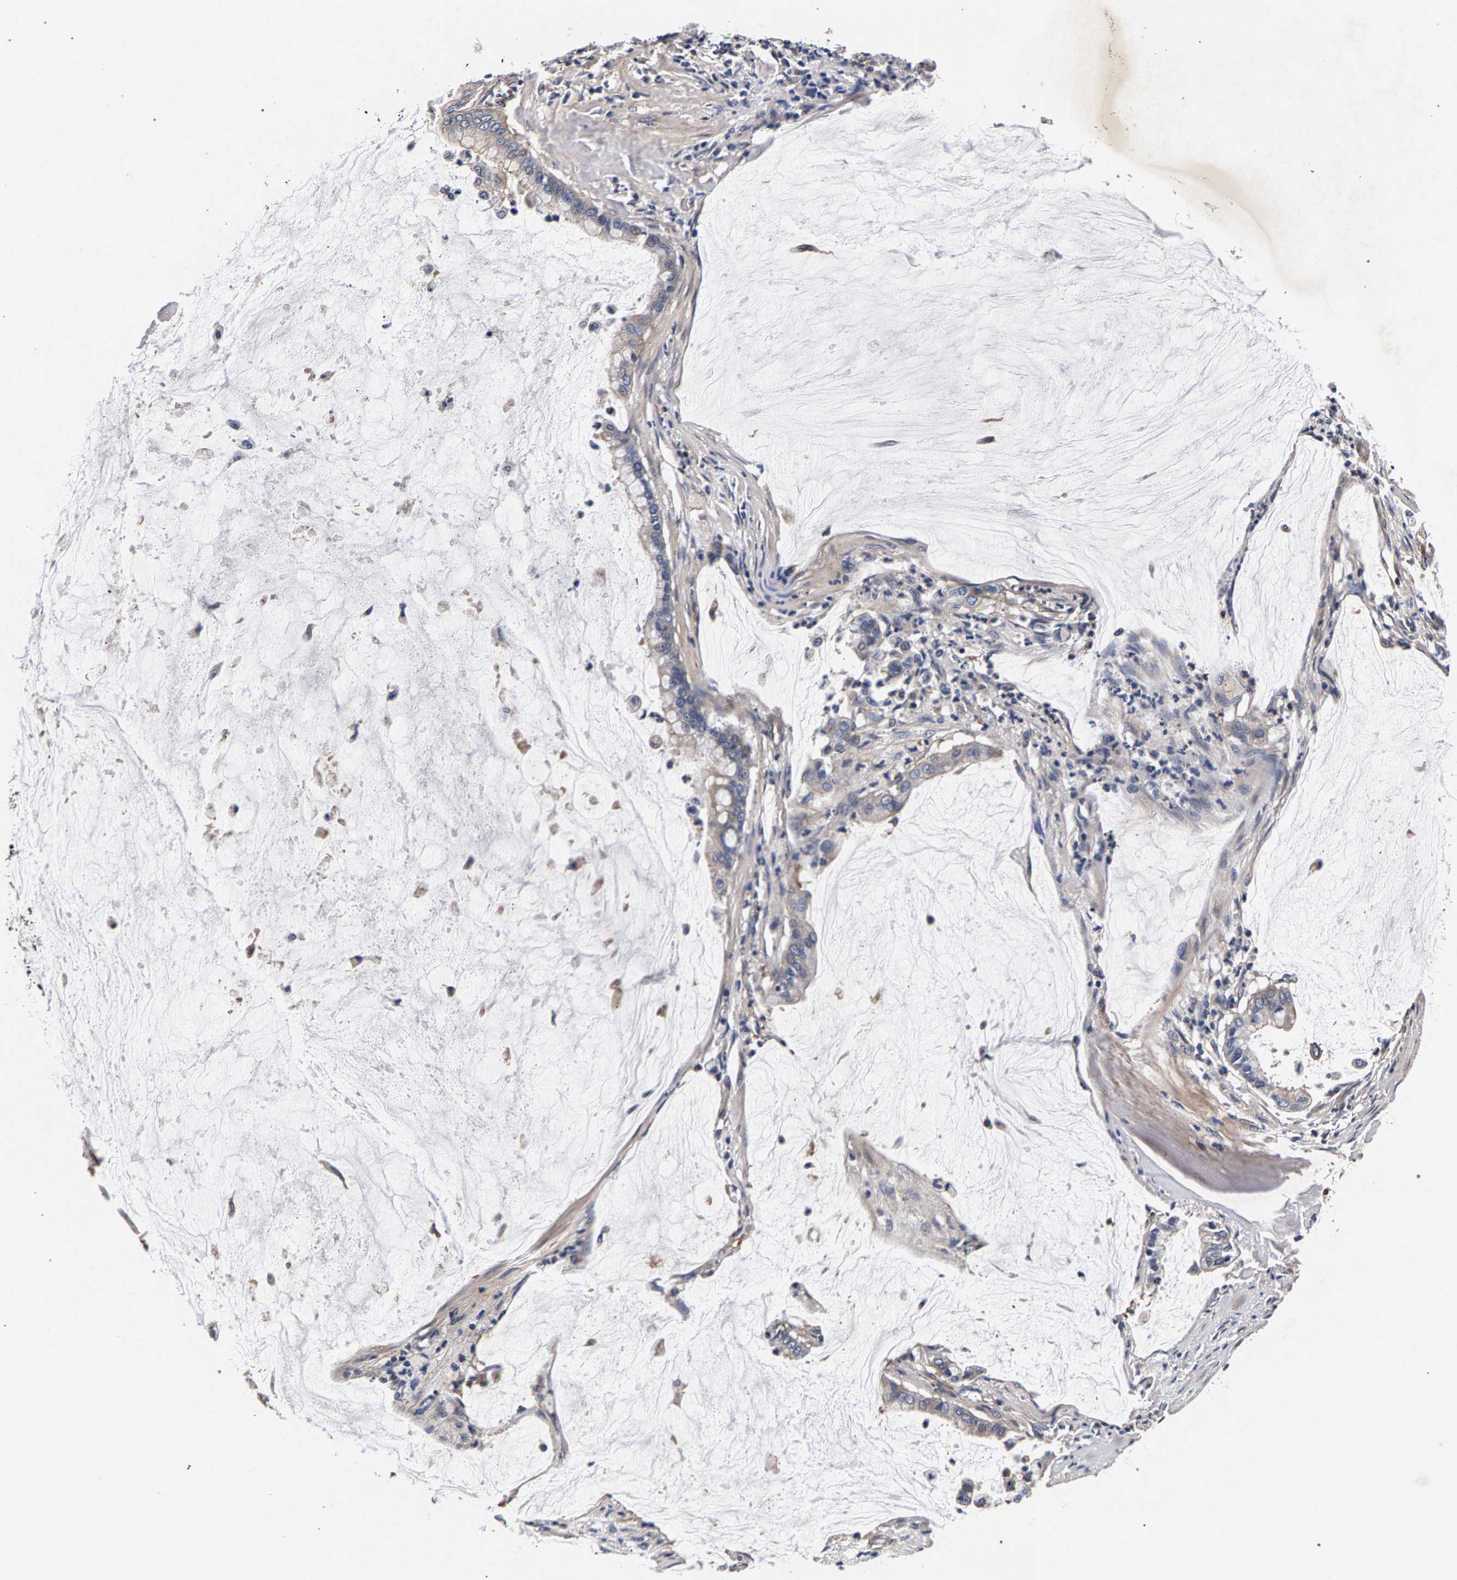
{"staining": {"intensity": "weak", "quantity": "<25%", "location": "cytoplasmic/membranous"}, "tissue": "pancreatic cancer", "cell_type": "Tumor cells", "image_type": "cancer", "snomed": [{"axis": "morphology", "description": "Adenocarcinoma, NOS"}, {"axis": "topography", "description": "Pancreas"}], "caption": "This is a micrograph of immunohistochemistry (IHC) staining of adenocarcinoma (pancreatic), which shows no positivity in tumor cells.", "gene": "MARCHF7", "patient": {"sex": "male", "age": 41}}